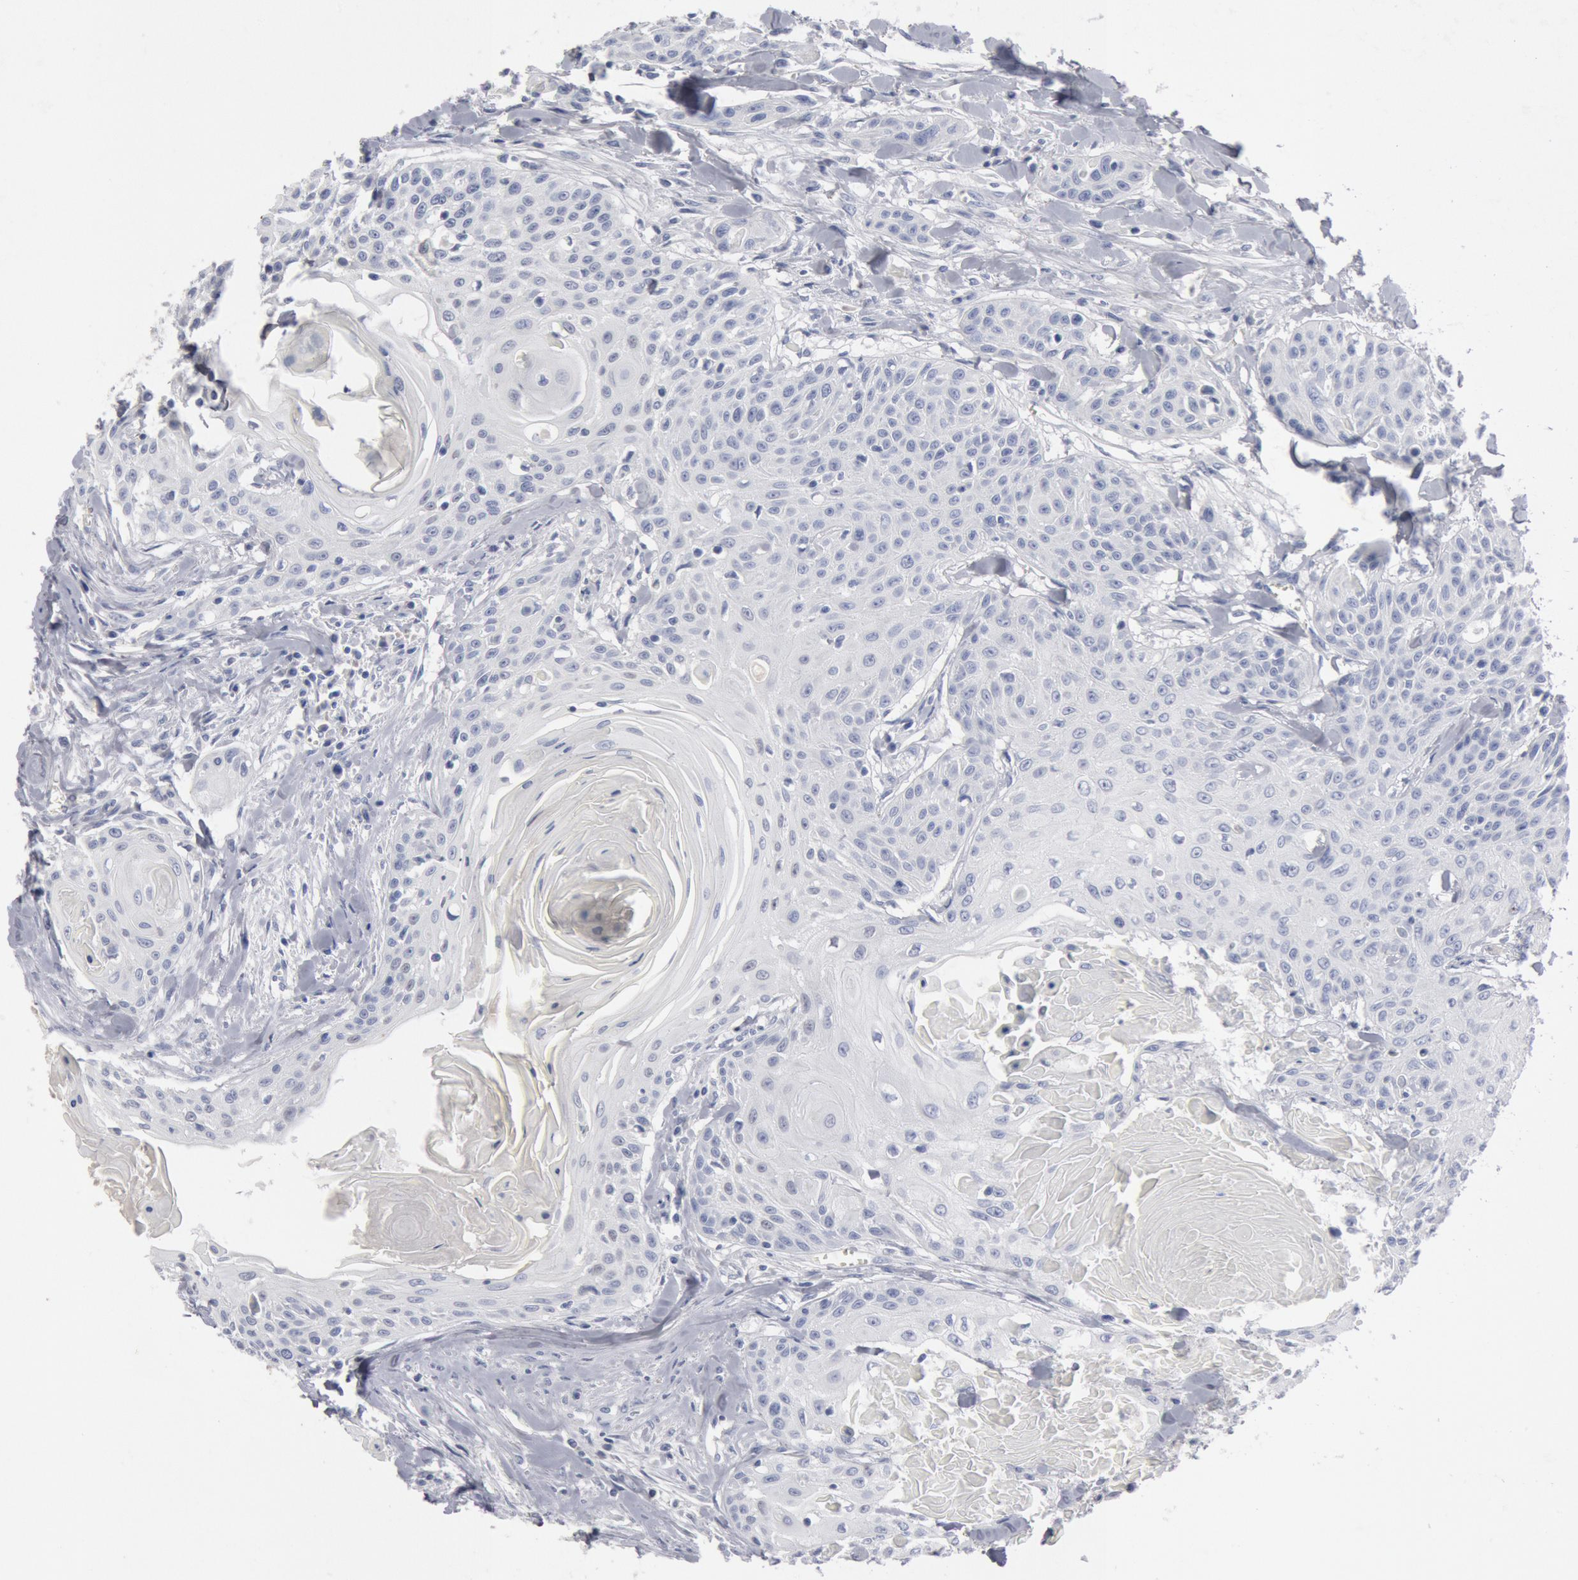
{"staining": {"intensity": "negative", "quantity": "none", "location": "none"}, "tissue": "head and neck cancer", "cell_type": "Tumor cells", "image_type": "cancer", "snomed": [{"axis": "morphology", "description": "Squamous cell carcinoma, NOS"}, {"axis": "morphology", "description": "Squamous cell carcinoma, metastatic, NOS"}, {"axis": "topography", "description": "Lymph node"}, {"axis": "topography", "description": "Salivary gland"}, {"axis": "topography", "description": "Head-Neck"}], "caption": "A histopathology image of head and neck cancer (metastatic squamous cell carcinoma) stained for a protein demonstrates no brown staining in tumor cells.", "gene": "FOXA2", "patient": {"sex": "female", "age": 74}}